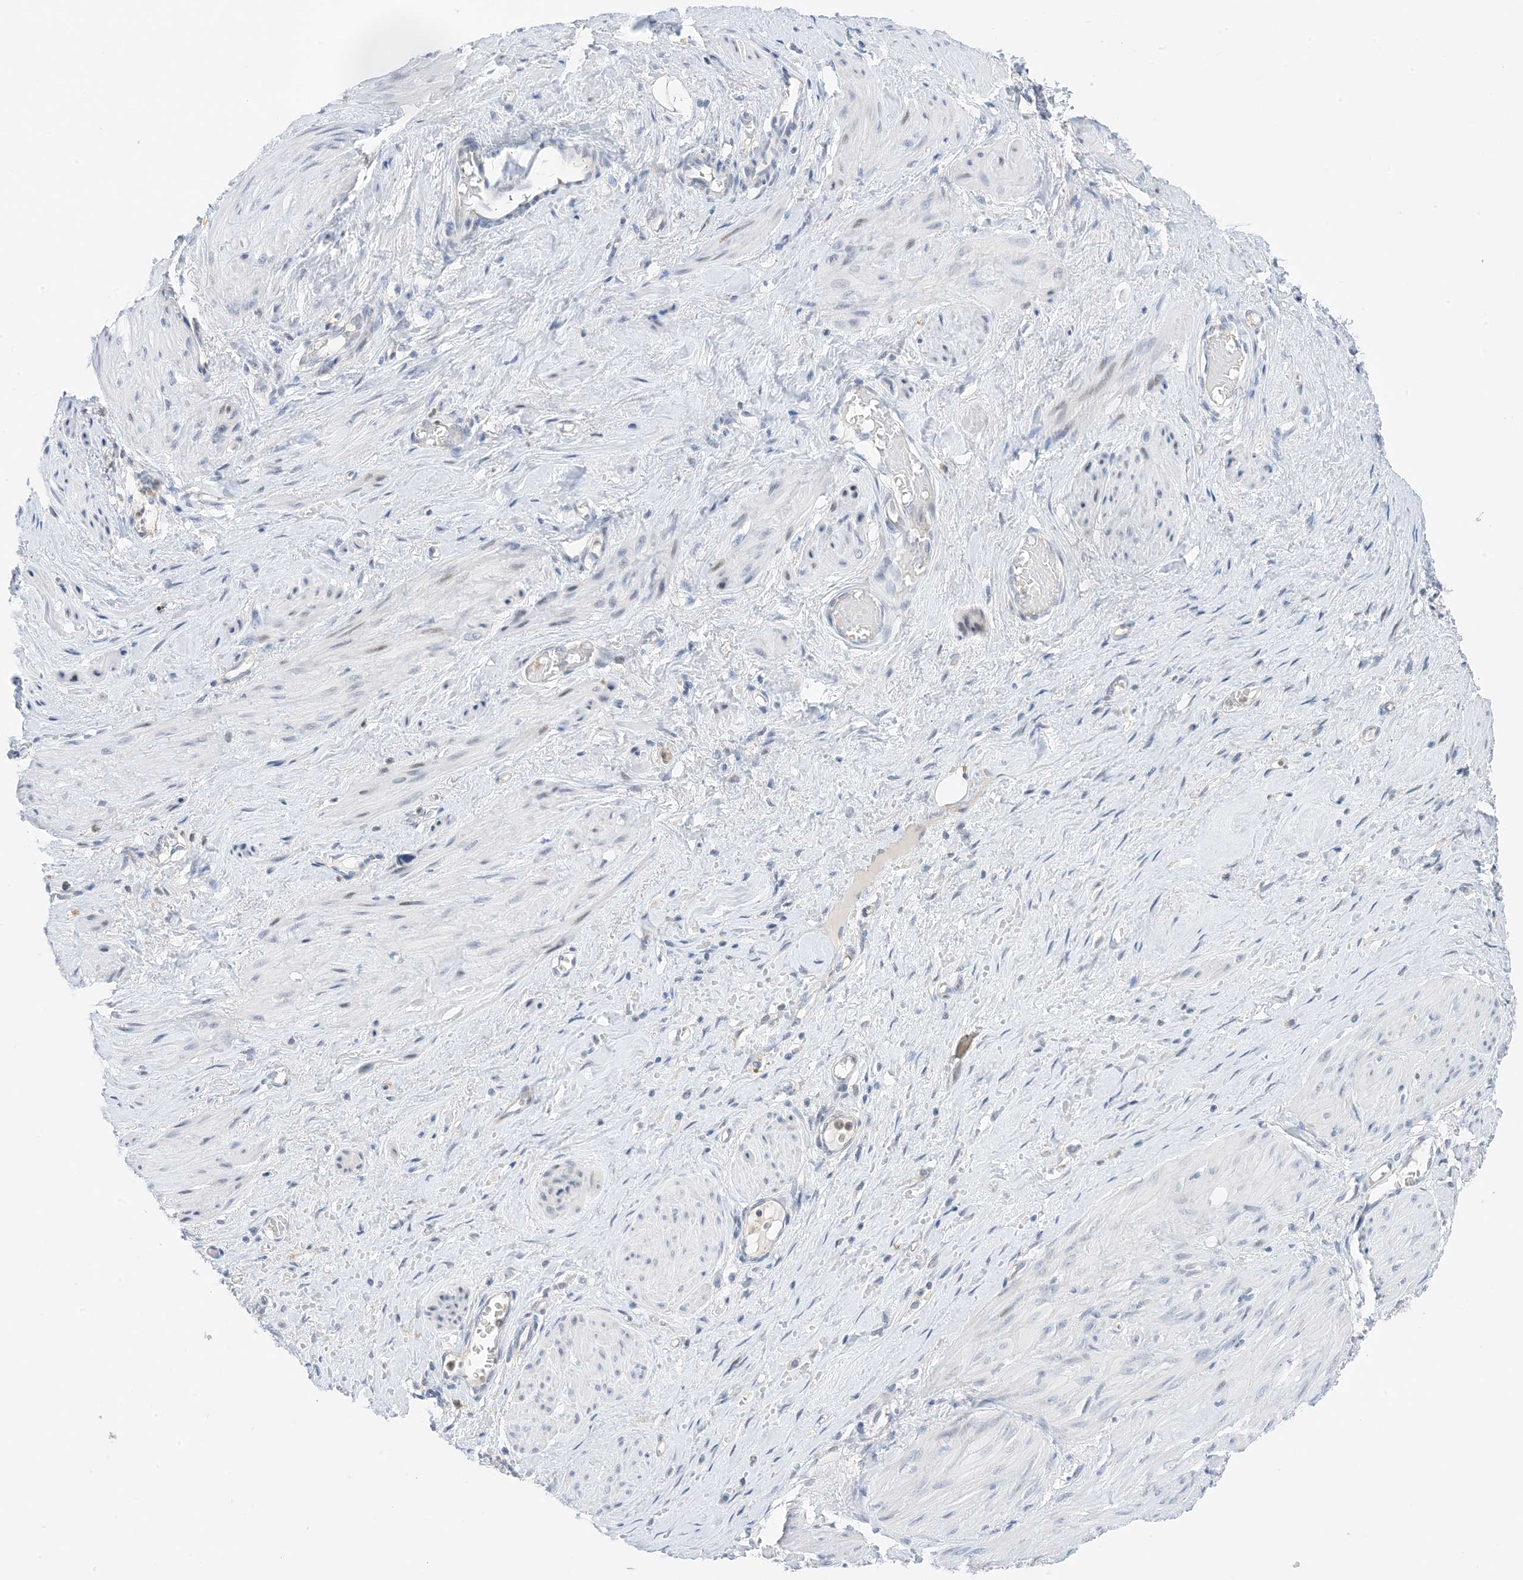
{"staining": {"intensity": "negative", "quantity": "none", "location": "none"}, "tissue": "smooth muscle", "cell_type": "Smooth muscle cells", "image_type": "normal", "snomed": [{"axis": "morphology", "description": "Normal tissue, NOS"}, {"axis": "topography", "description": "Endometrium"}], "caption": "Smooth muscle cells are negative for protein expression in normal human smooth muscle. (Immunohistochemistry, brightfield microscopy, high magnification).", "gene": "KIFBP", "patient": {"sex": "female", "age": 33}}